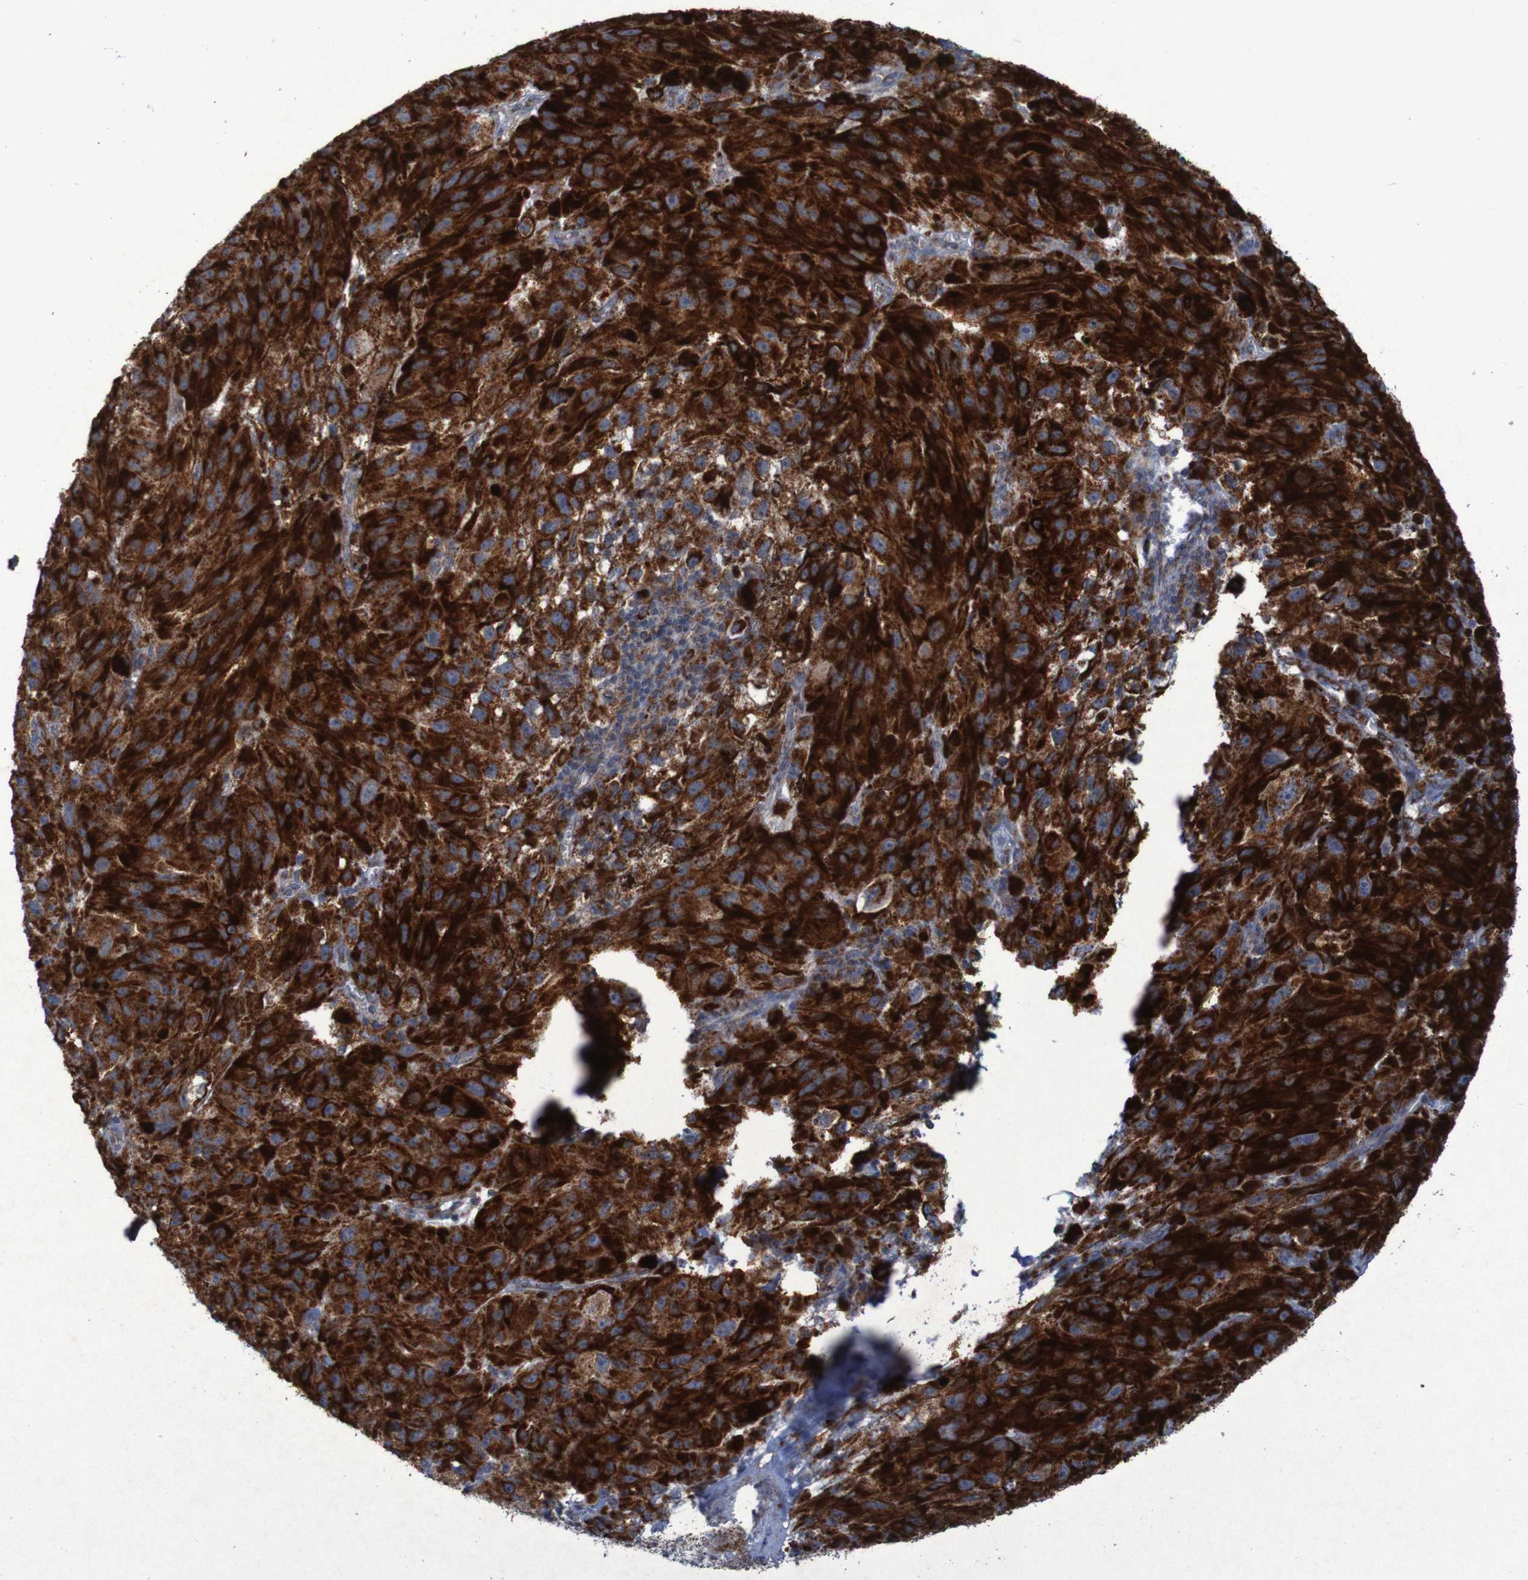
{"staining": {"intensity": "strong", "quantity": ">75%", "location": "cytoplasmic/membranous"}, "tissue": "melanoma", "cell_type": "Tumor cells", "image_type": "cancer", "snomed": [{"axis": "morphology", "description": "Malignant melanoma, NOS"}, {"axis": "topography", "description": "Skin"}], "caption": "IHC image of neoplastic tissue: melanoma stained using immunohistochemistry (IHC) displays high levels of strong protein expression localized specifically in the cytoplasmic/membranous of tumor cells, appearing as a cytoplasmic/membranous brown color.", "gene": "CCDC51", "patient": {"sex": "female", "age": 104}}